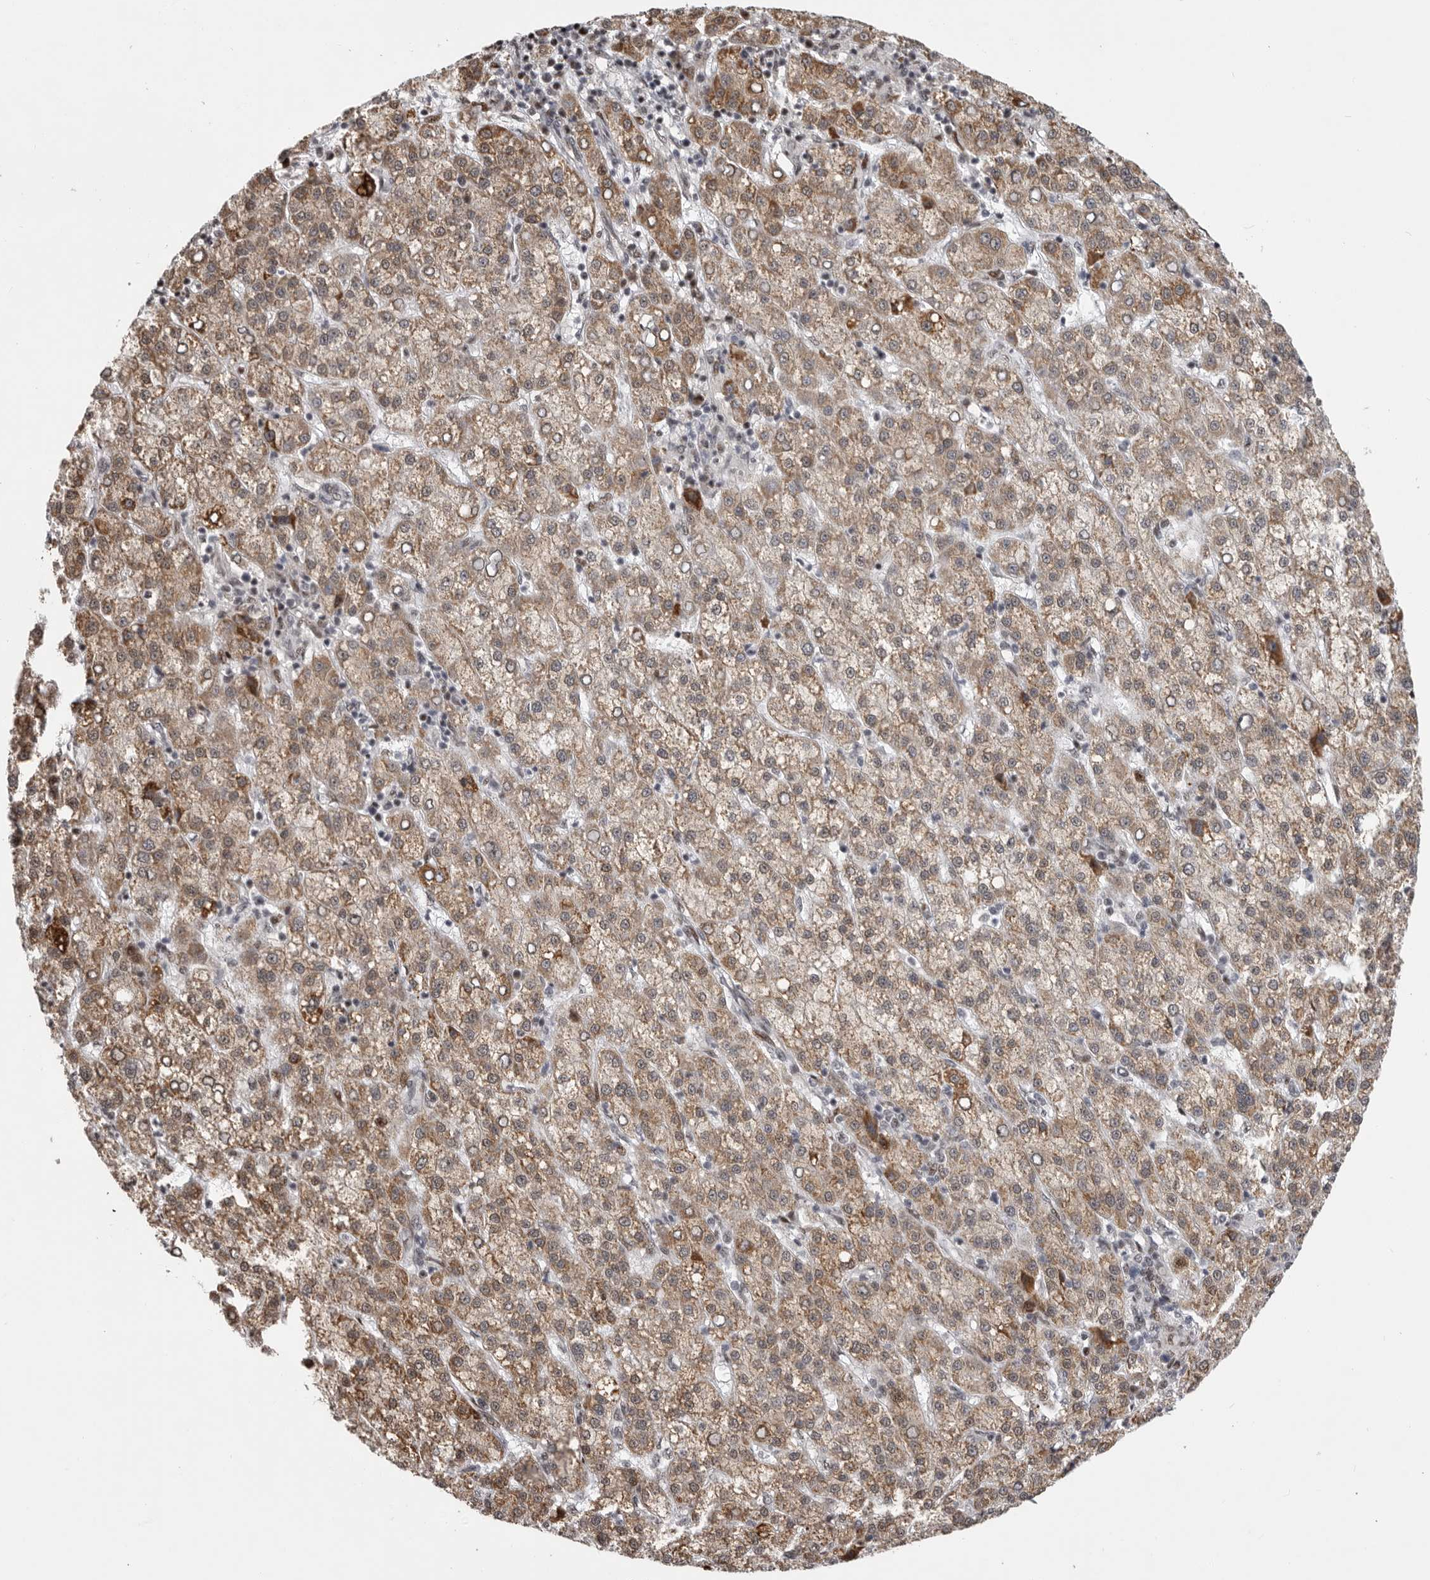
{"staining": {"intensity": "moderate", "quantity": ">75%", "location": "cytoplasmic/membranous"}, "tissue": "liver cancer", "cell_type": "Tumor cells", "image_type": "cancer", "snomed": [{"axis": "morphology", "description": "Carcinoma, Hepatocellular, NOS"}, {"axis": "topography", "description": "Liver"}], "caption": "Human liver cancer stained with a protein marker shows moderate staining in tumor cells.", "gene": "PCMTD1", "patient": {"sex": "female", "age": 58}}